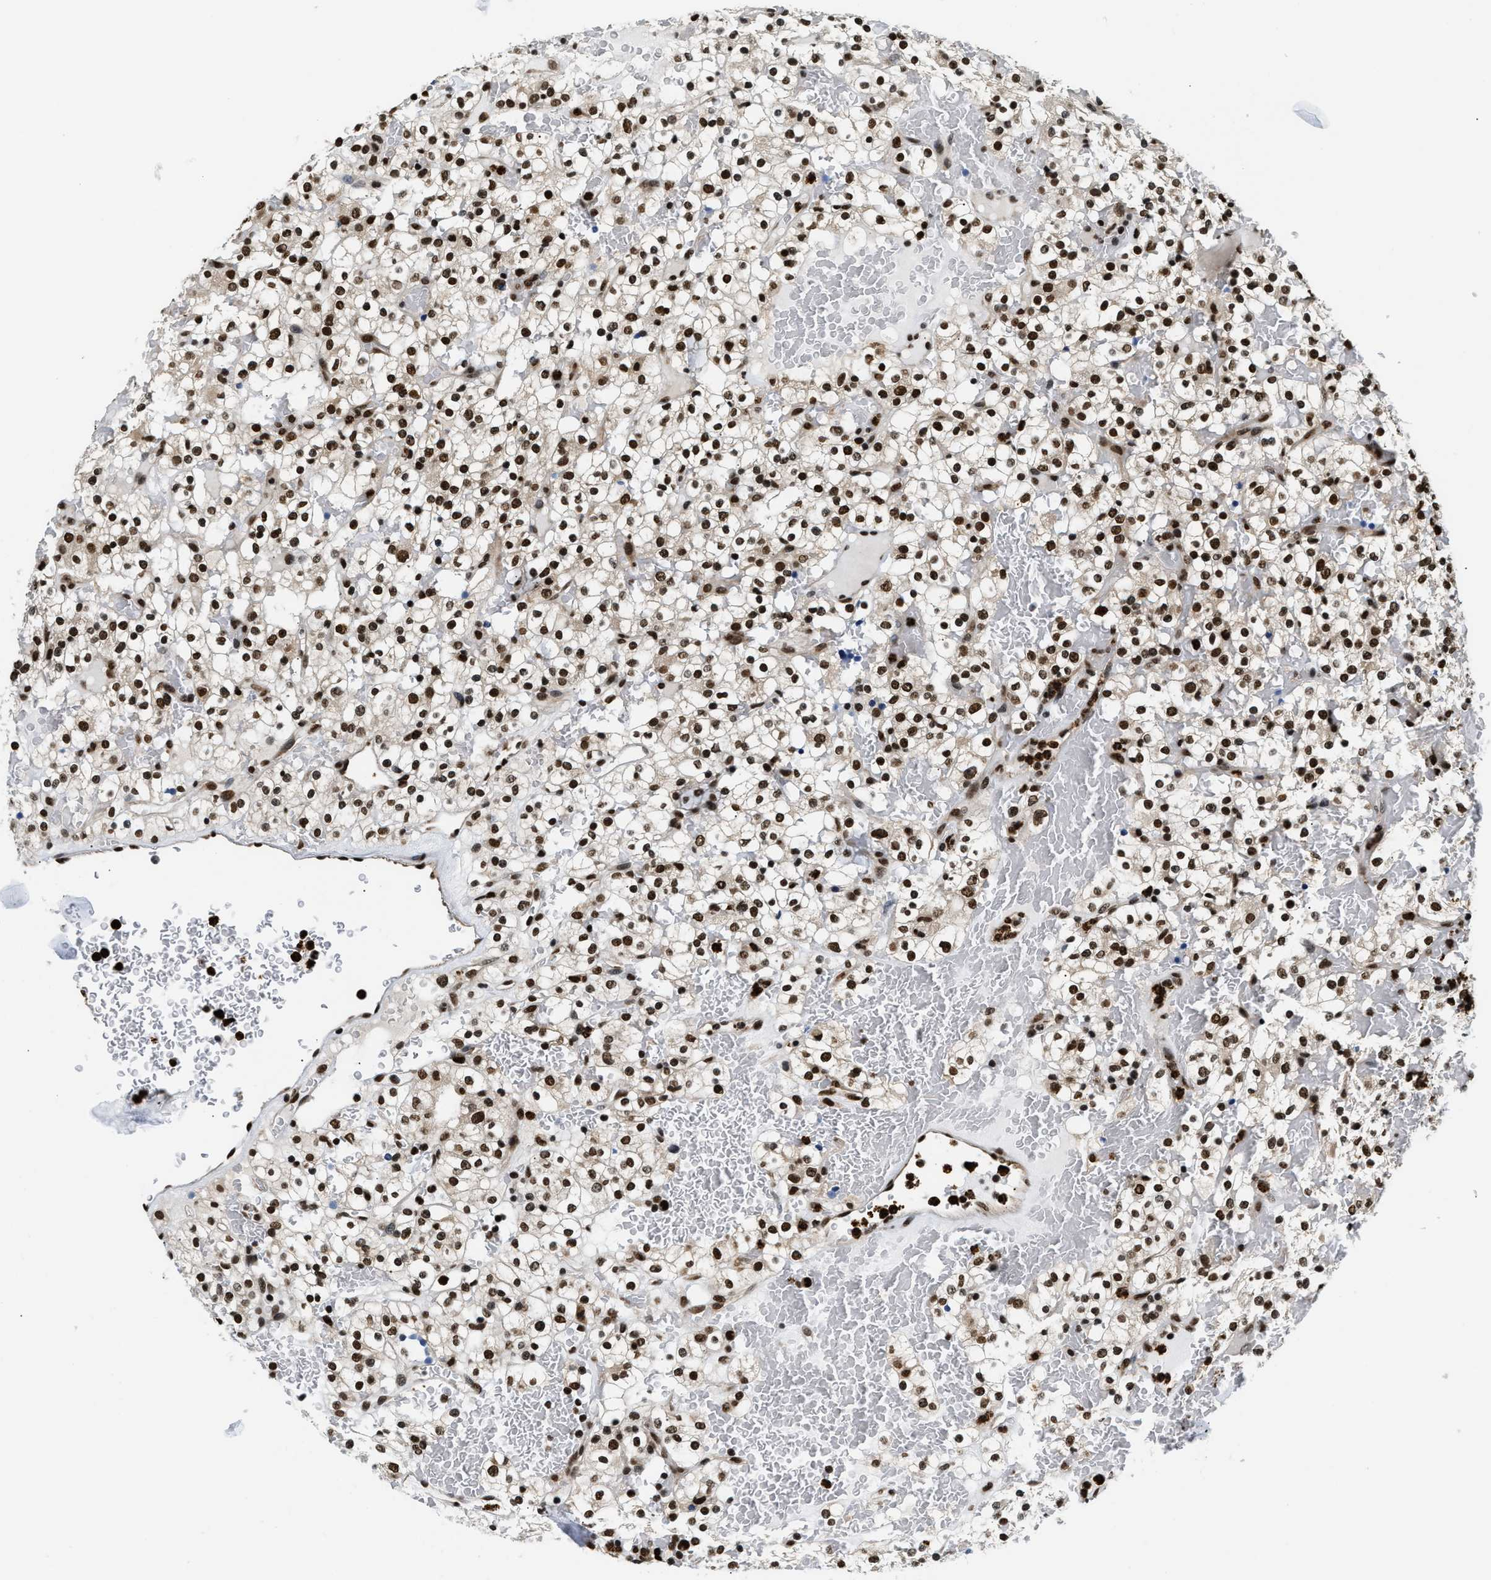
{"staining": {"intensity": "strong", "quantity": ">75%", "location": "nuclear"}, "tissue": "renal cancer", "cell_type": "Tumor cells", "image_type": "cancer", "snomed": [{"axis": "morphology", "description": "Normal tissue, NOS"}, {"axis": "morphology", "description": "Adenocarcinoma, NOS"}, {"axis": "topography", "description": "Kidney"}], "caption": "Immunohistochemistry staining of renal adenocarcinoma, which shows high levels of strong nuclear positivity in approximately >75% of tumor cells indicating strong nuclear protein staining. The staining was performed using DAB (brown) for protein detection and nuclei were counterstained in hematoxylin (blue).", "gene": "CCNDBP1", "patient": {"sex": "female", "age": 72}}